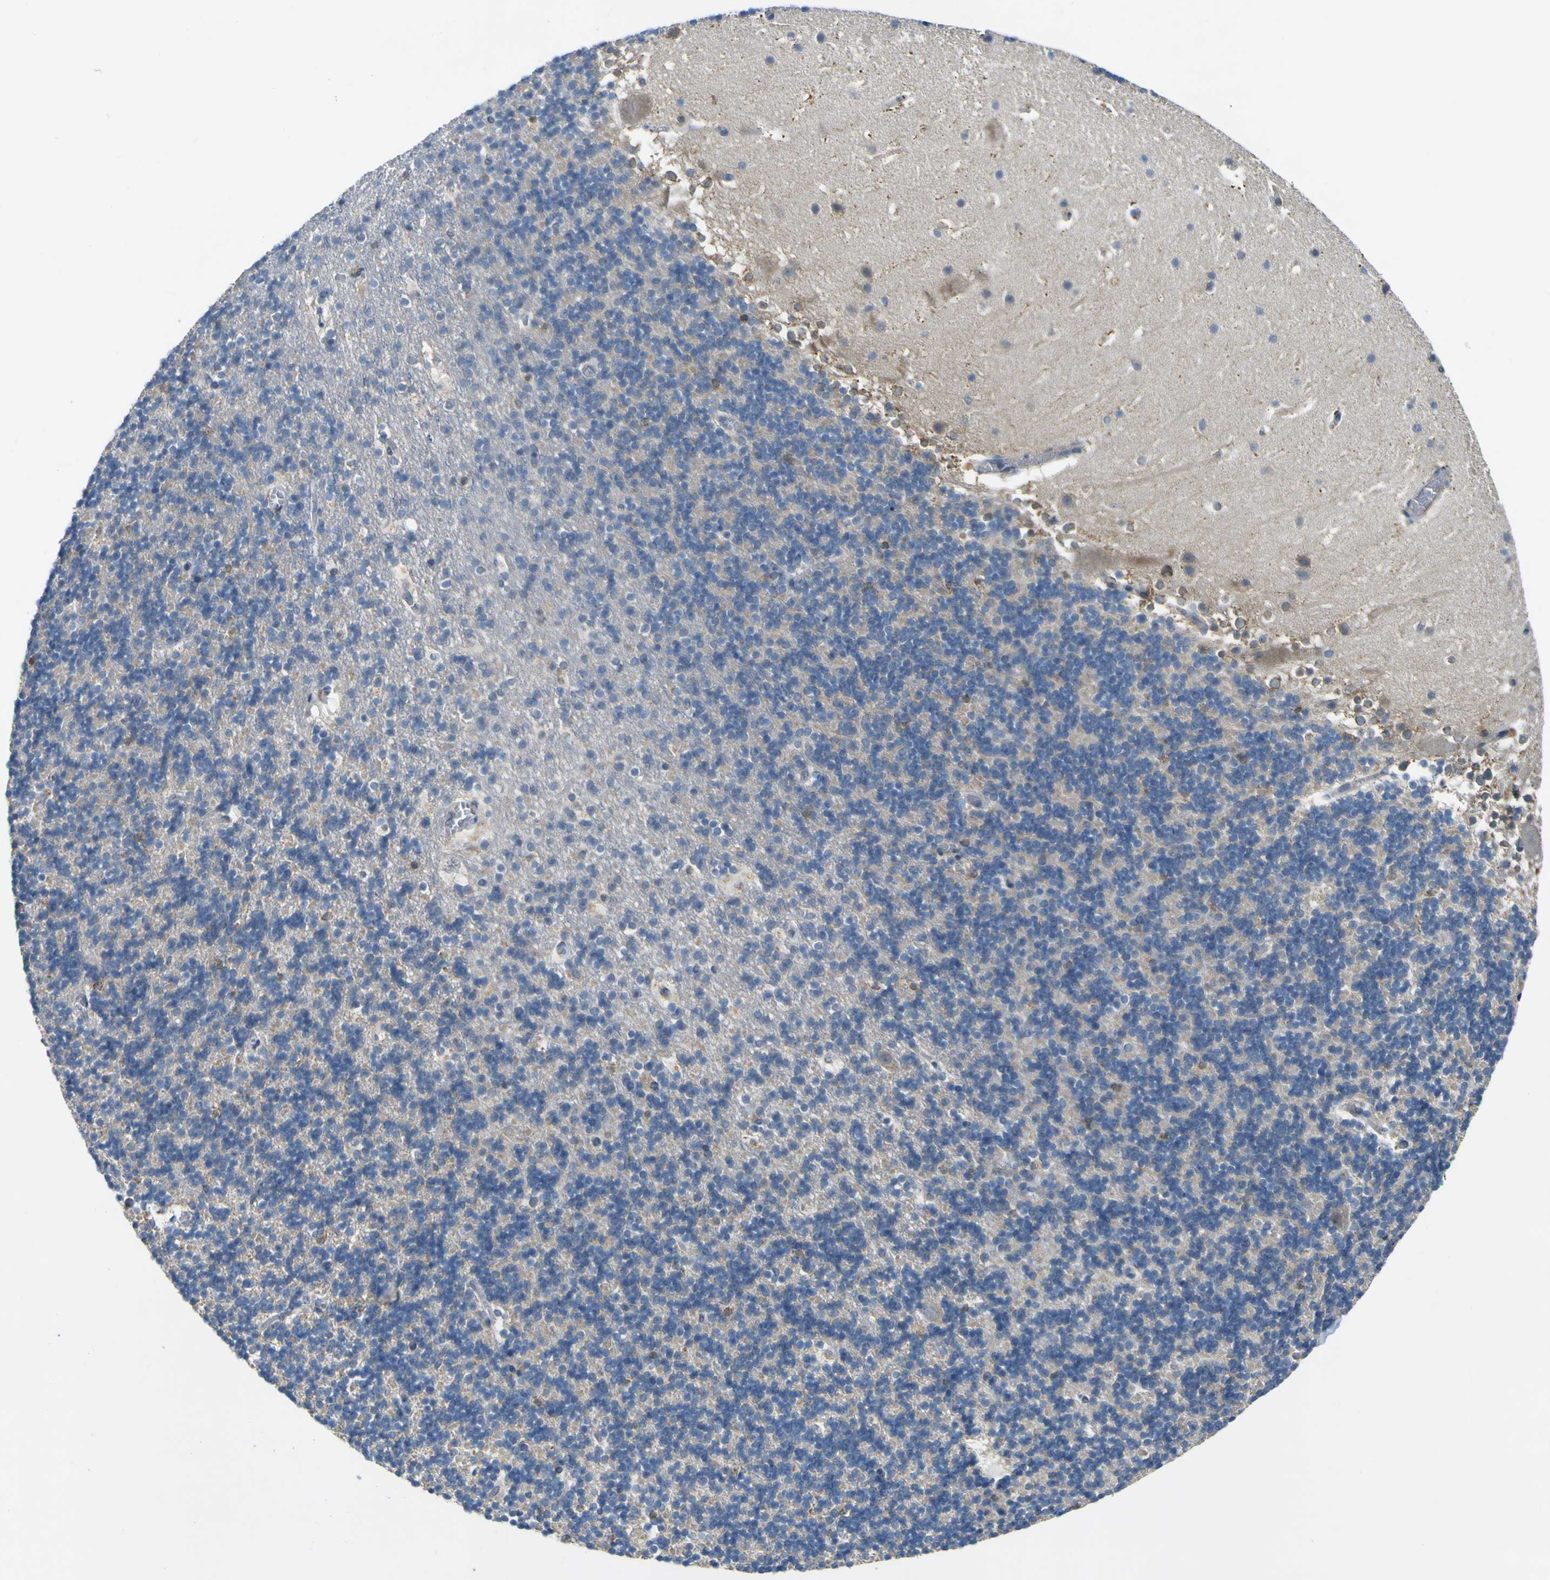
{"staining": {"intensity": "negative", "quantity": "none", "location": "none"}, "tissue": "cerebellum", "cell_type": "Cells in granular layer", "image_type": "normal", "snomed": [{"axis": "morphology", "description": "Normal tissue, NOS"}, {"axis": "topography", "description": "Cerebellum"}], "caption": "IHC image of benign cerebellum stained for a protein (brown), which exhibits no staining in cells in granular layer. (IHC, brightfield microscopy, high magnification).", "gene": "LDLR", "patient": {"sex": "male", "age": 45}}